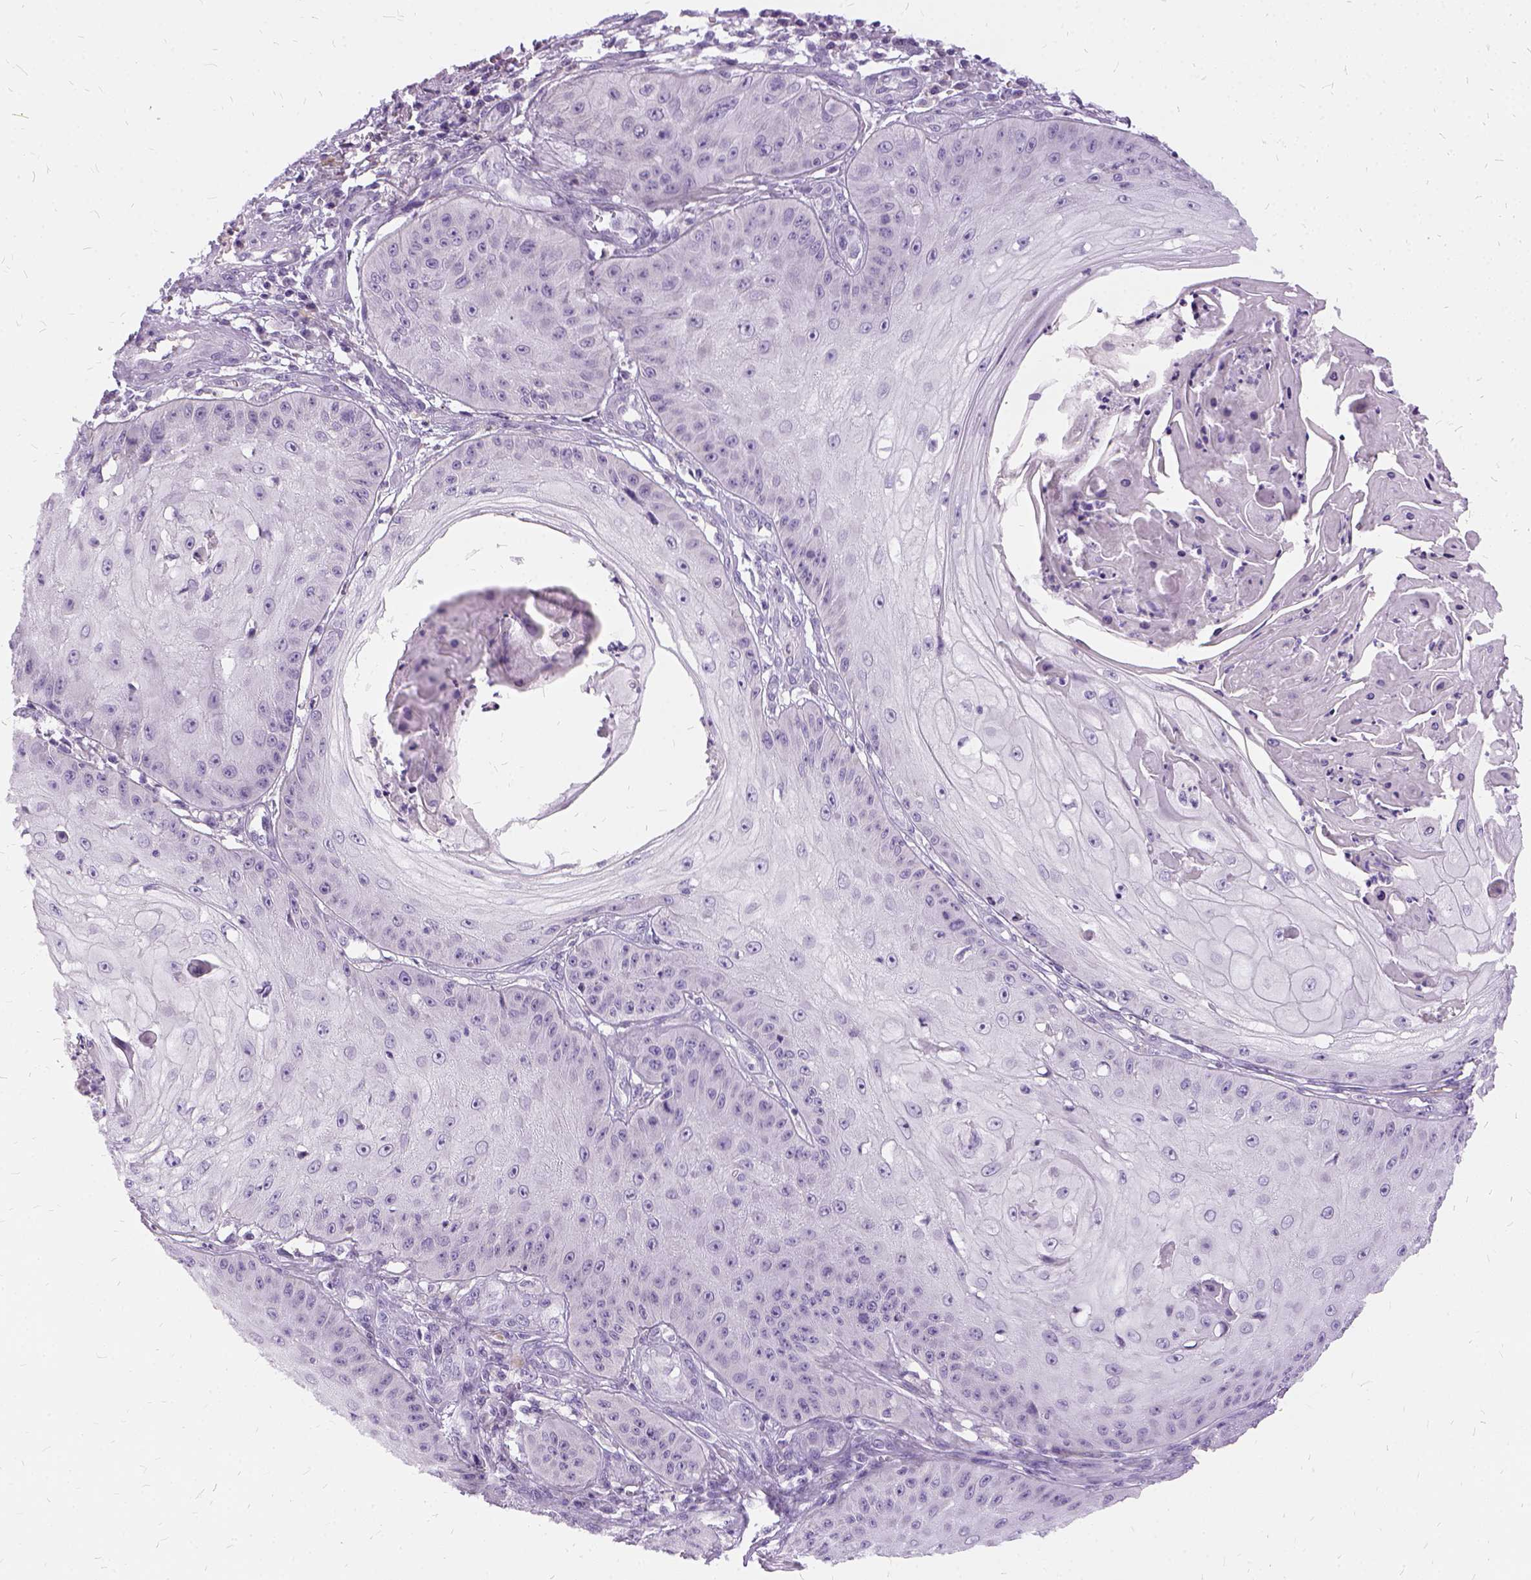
{"staining": {"intensity": "negative", "quantity": "none", "location": "none"}, "tissue": "skin cancer", "cell_type": "Tumor cells", "image_type": "cancer", "snomed": [{"axis": "morphology", "description": "Squamous cell carcinoma, NOS"}, {"axis": "topography", "description": "Skin"}], "caption": "IHC of human skin squamous cell carcinoma shows no staining in tumor cells.", "gene": "FDX1", "patient": {"sex": "male", "age": 70}}